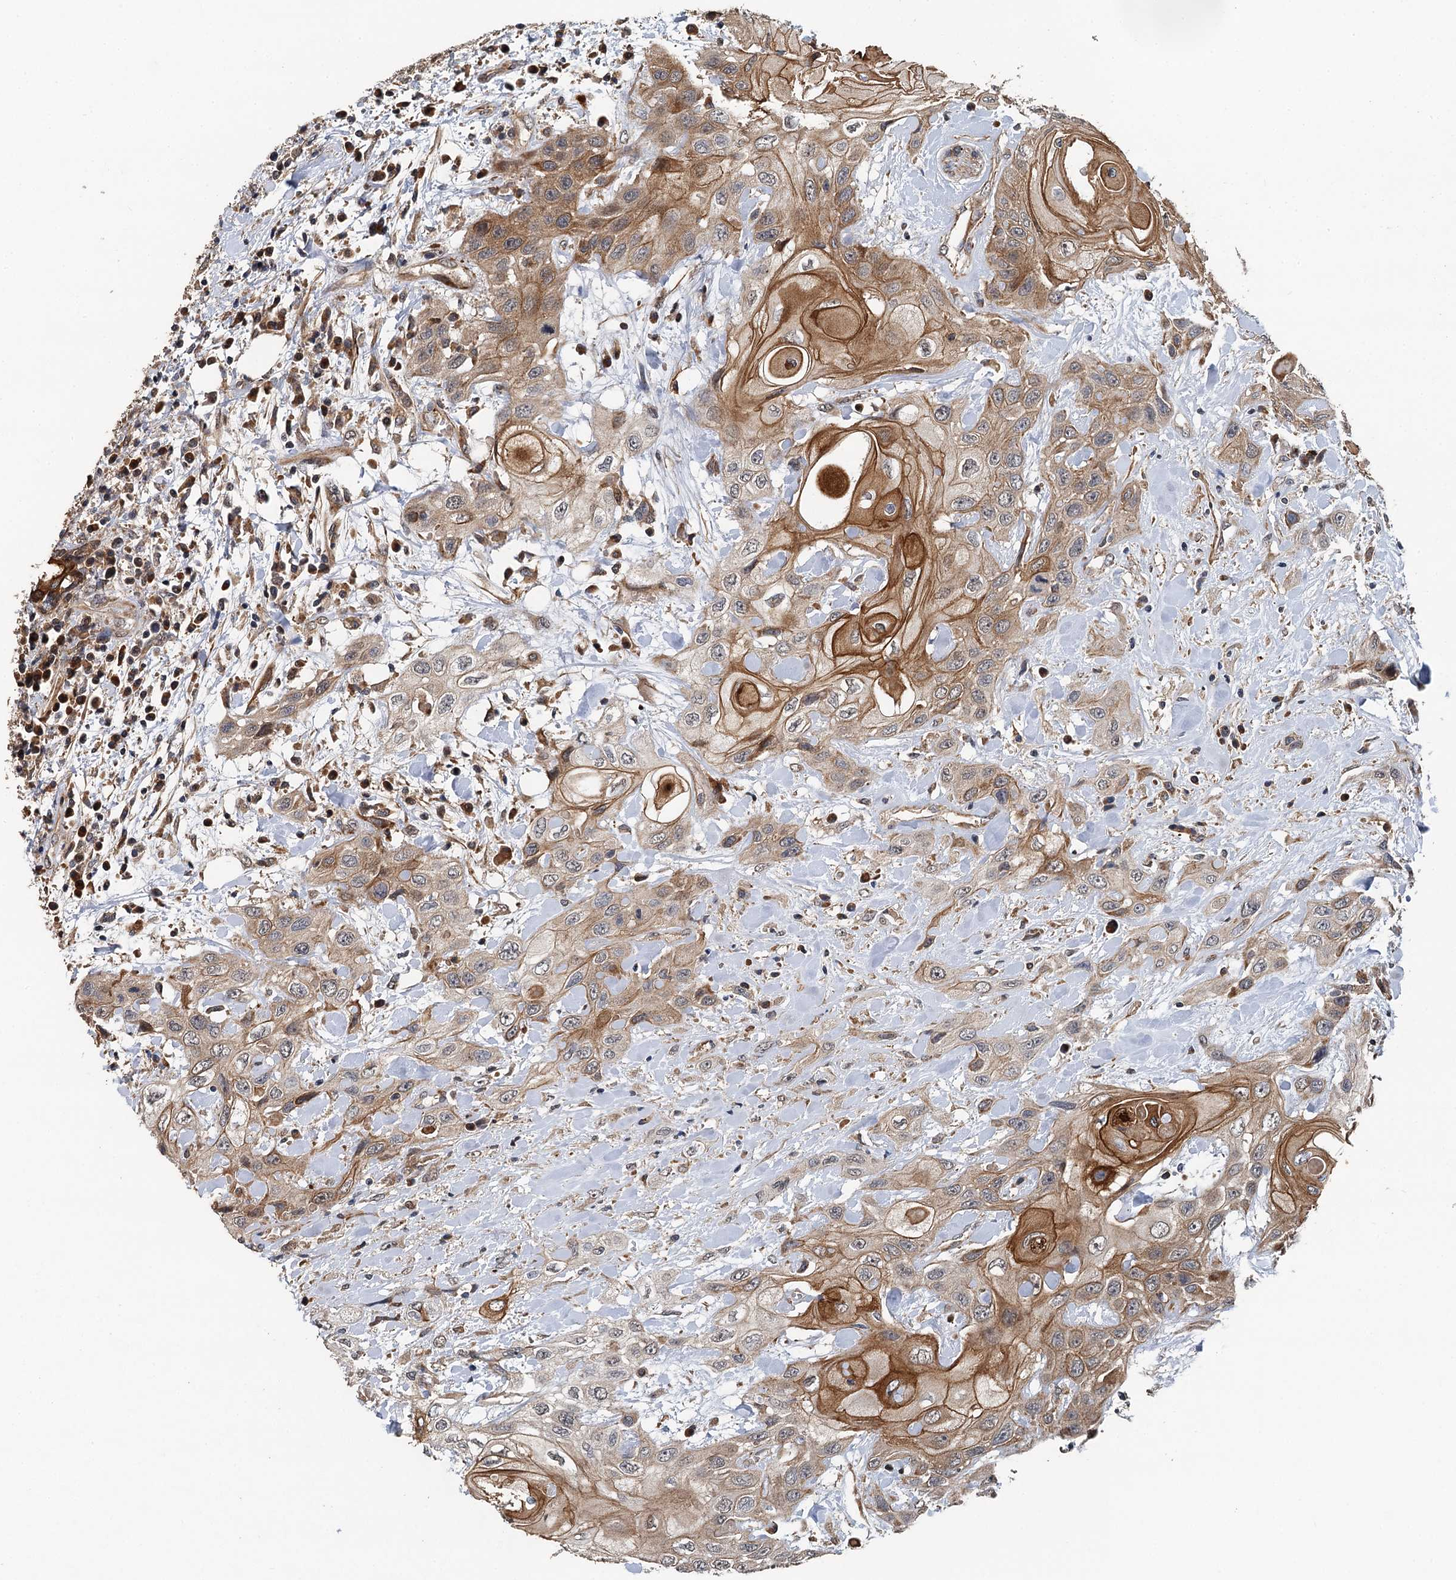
{"staining": {"intensity": "moderate", "quantity": ">75%", "location": "cytoplasmic/membranous"}, "tissue": "head and neck cancer", "cell_type": "Tumor cells", "image_type": "cancer", "snomed": [{"axis": "morphology", "description": "Squamous cell carcinoma, NOS"}, {"axis": "topography", "description": "Head-Neck"}], "caption": "DAB immunohistochemical staining of human head and neck cancer reveals moderate cytoplasmic/membranous protein expression in about >75% of tumor cells.", "gene": "LRRK2", "patient": {"sex": "female", "age": 43}}